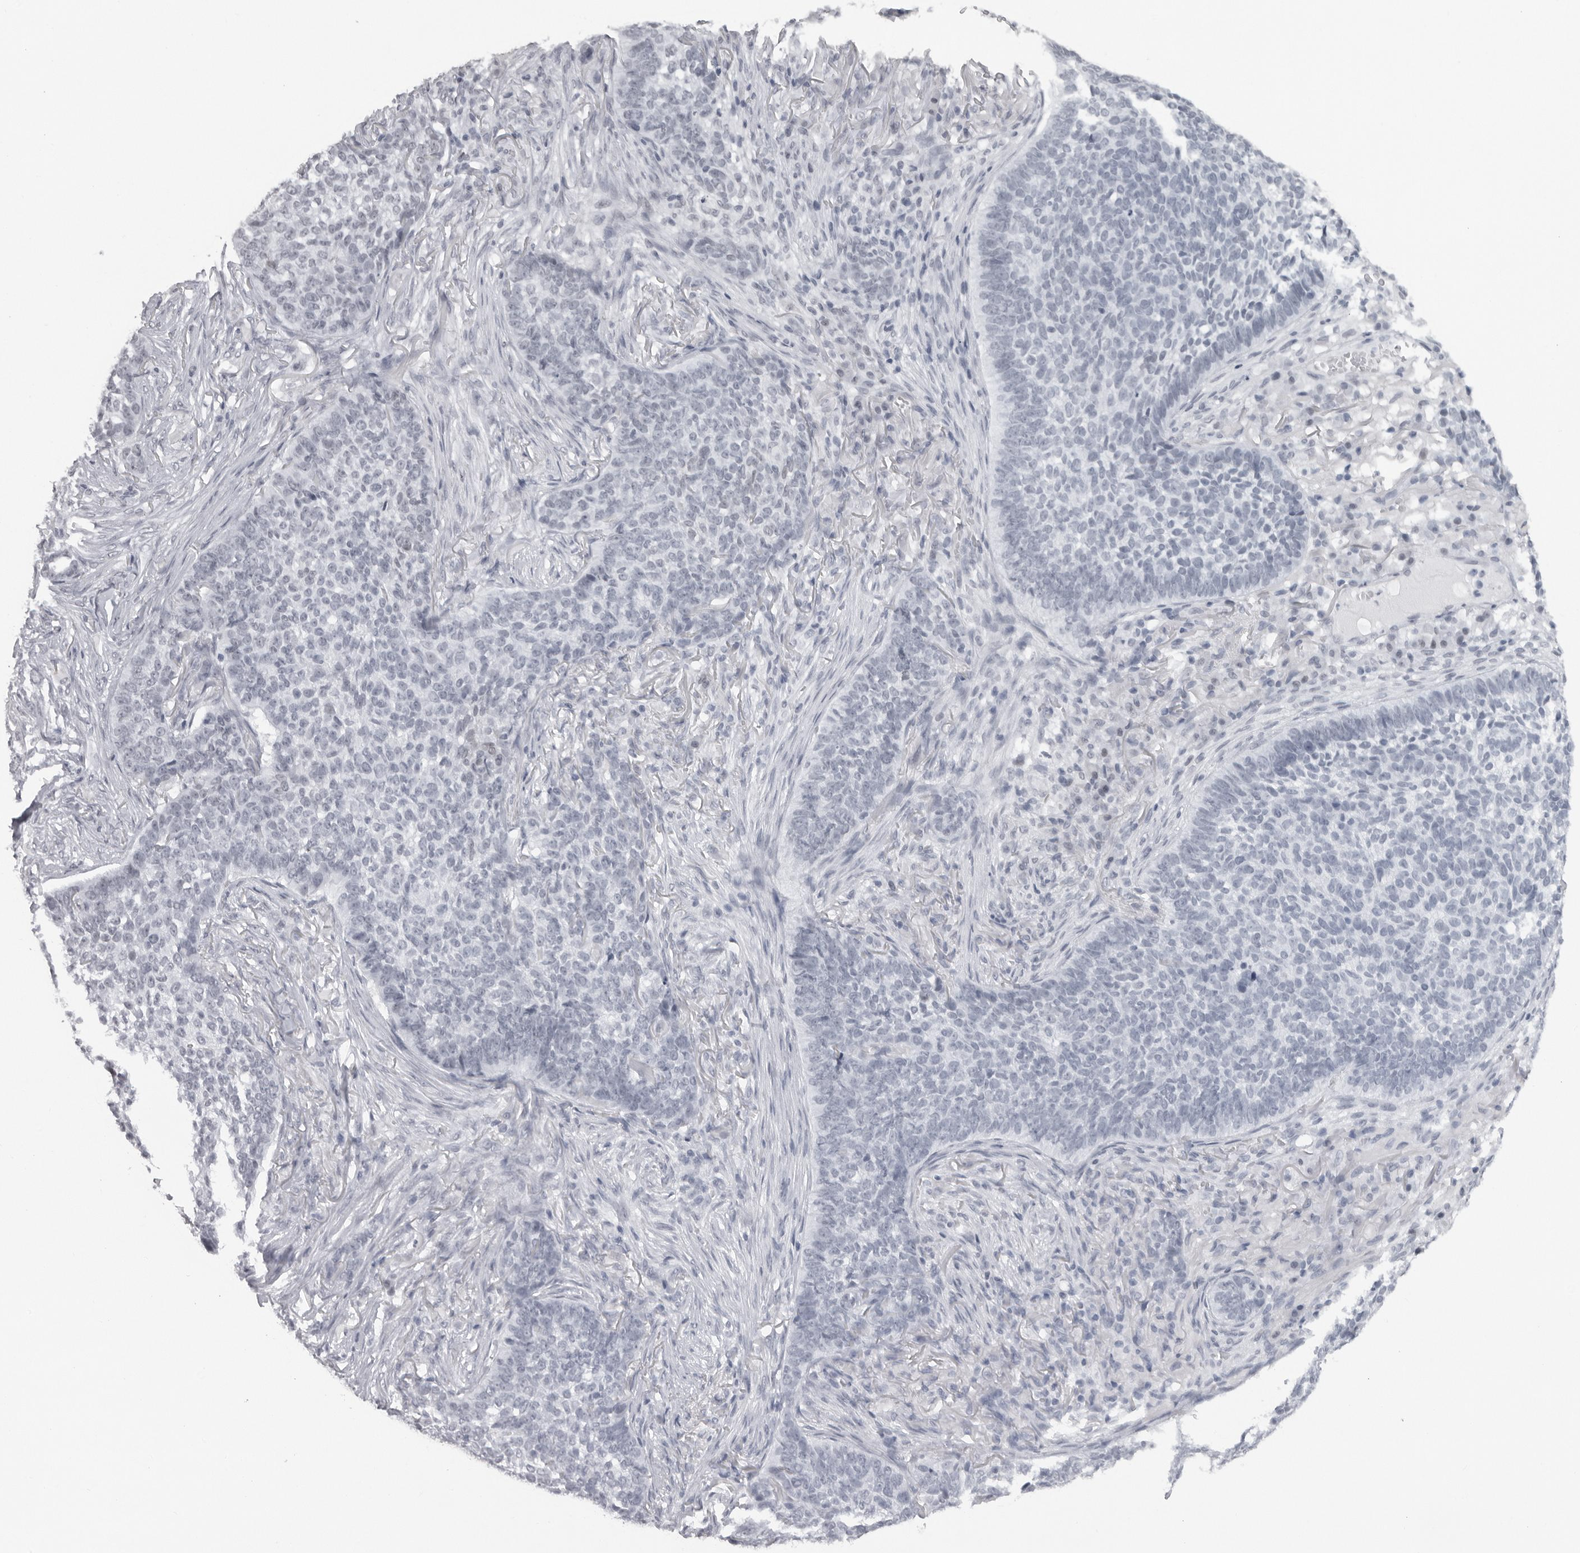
{"staining": {"intensity": "negative", "quantity": "none", "location": "none"}, "tissue": "skin cancer", "cell_type": "Tumor cells", "image_type": "cancer", "snomed": [{"axis": "morphology", "description": "Basal cell carcinoma"}, {"axis": "topography", "description": "Skin"}], "caption": "Image shows no protein positivity in tumor cells of skin cancer tissue.", "gene": "ESPN", "patient": {"sex": "male", "age": 85}}